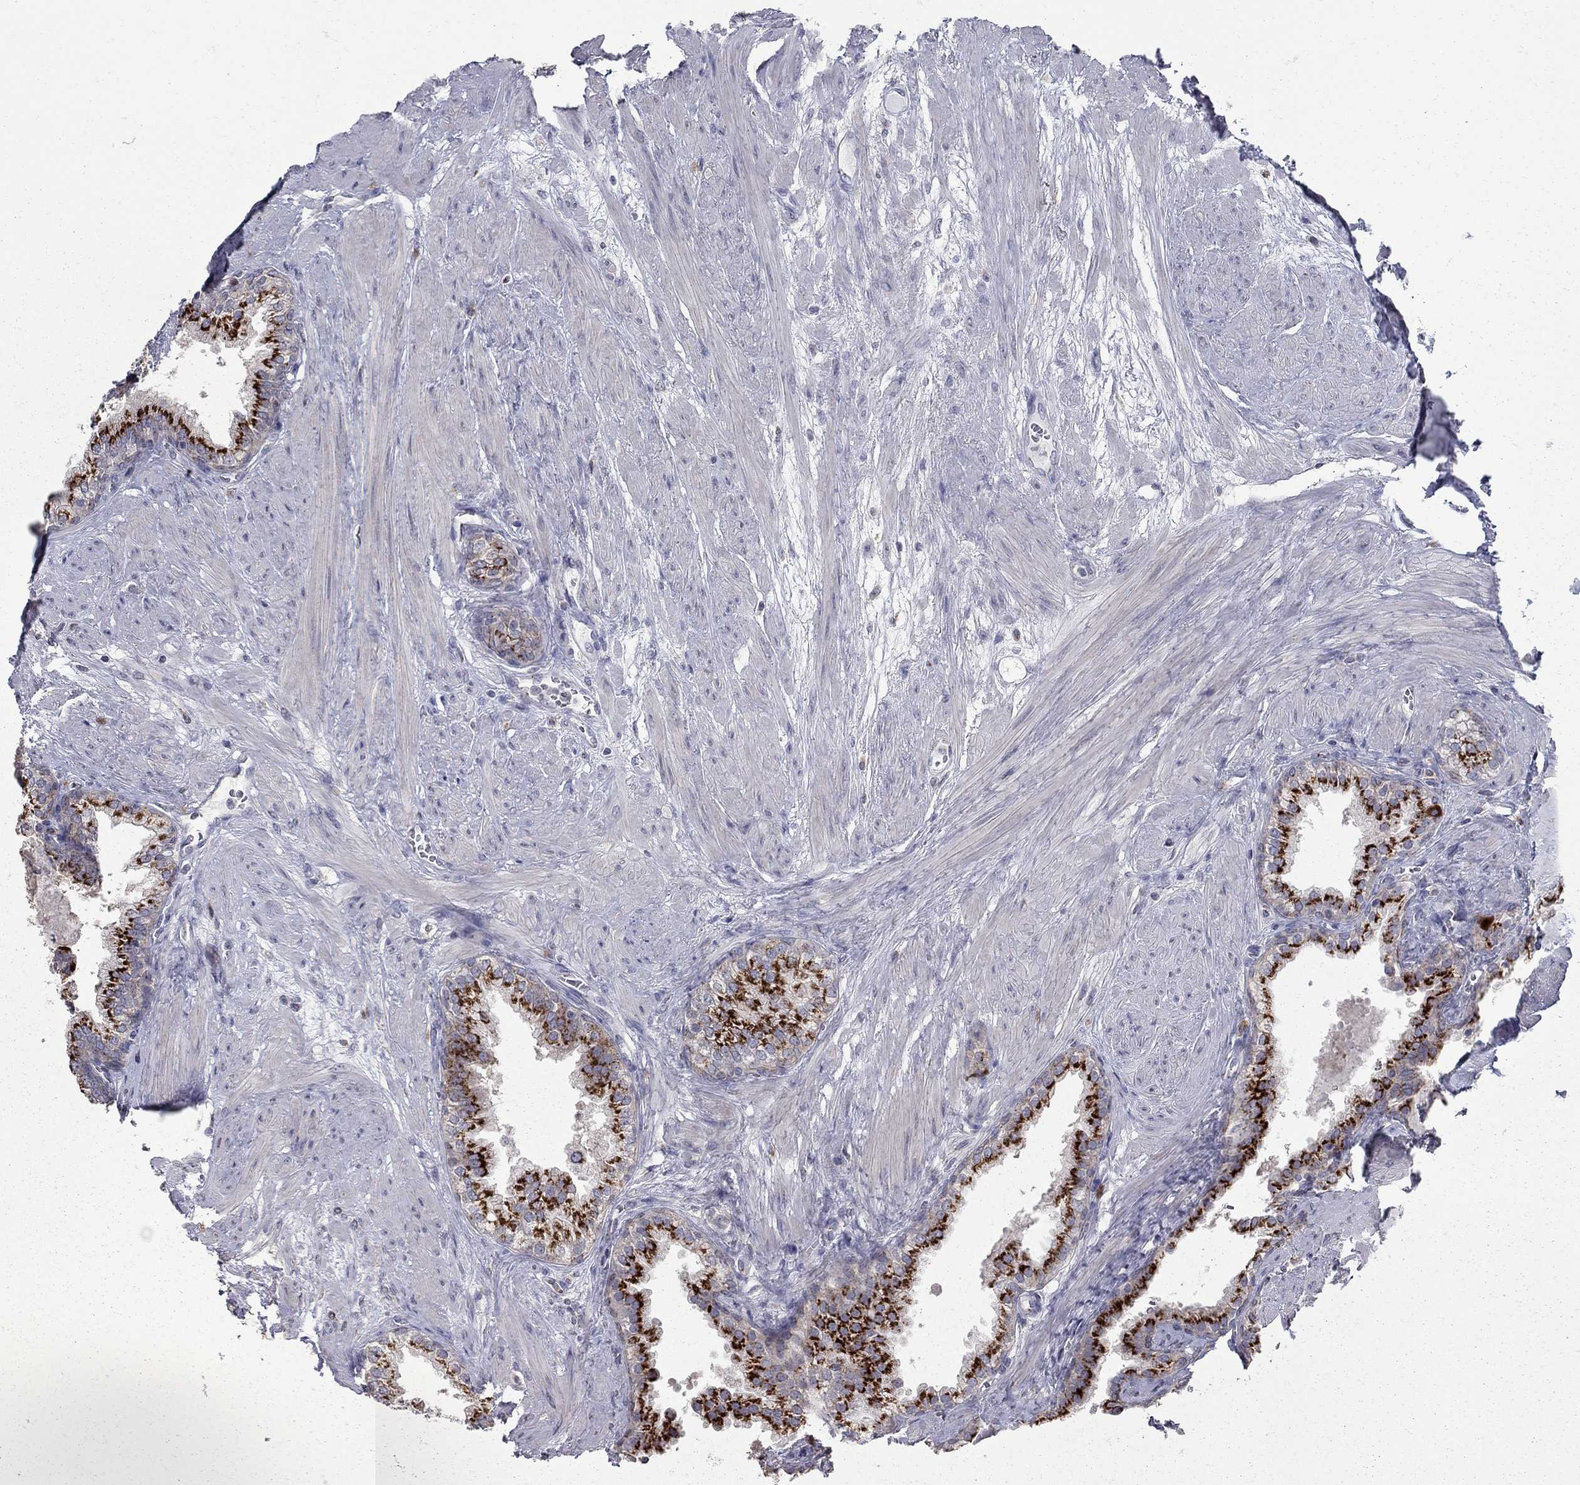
{"staining": {"intensity": "strong", "quantity": ">75%", "location": "cytoplasmic/membranous"}, "tissue": "prostate cancer", "cell_type": "Tumor cells", "image_type": "cancer", "snomed": [{"axis": "morphology", "description": "Adenocarcinoma, NOS"}, {"axis": "topography", "description": "Prostate"}], "caption": "The image displays immunohistochemical staining of prostate cancer. There is strong cytoplasmic/membranous positivity is identified in about >75% of tumor cells.", "gene": "KIAA0319L", "patient": {"sex": "male", "age": 69}}